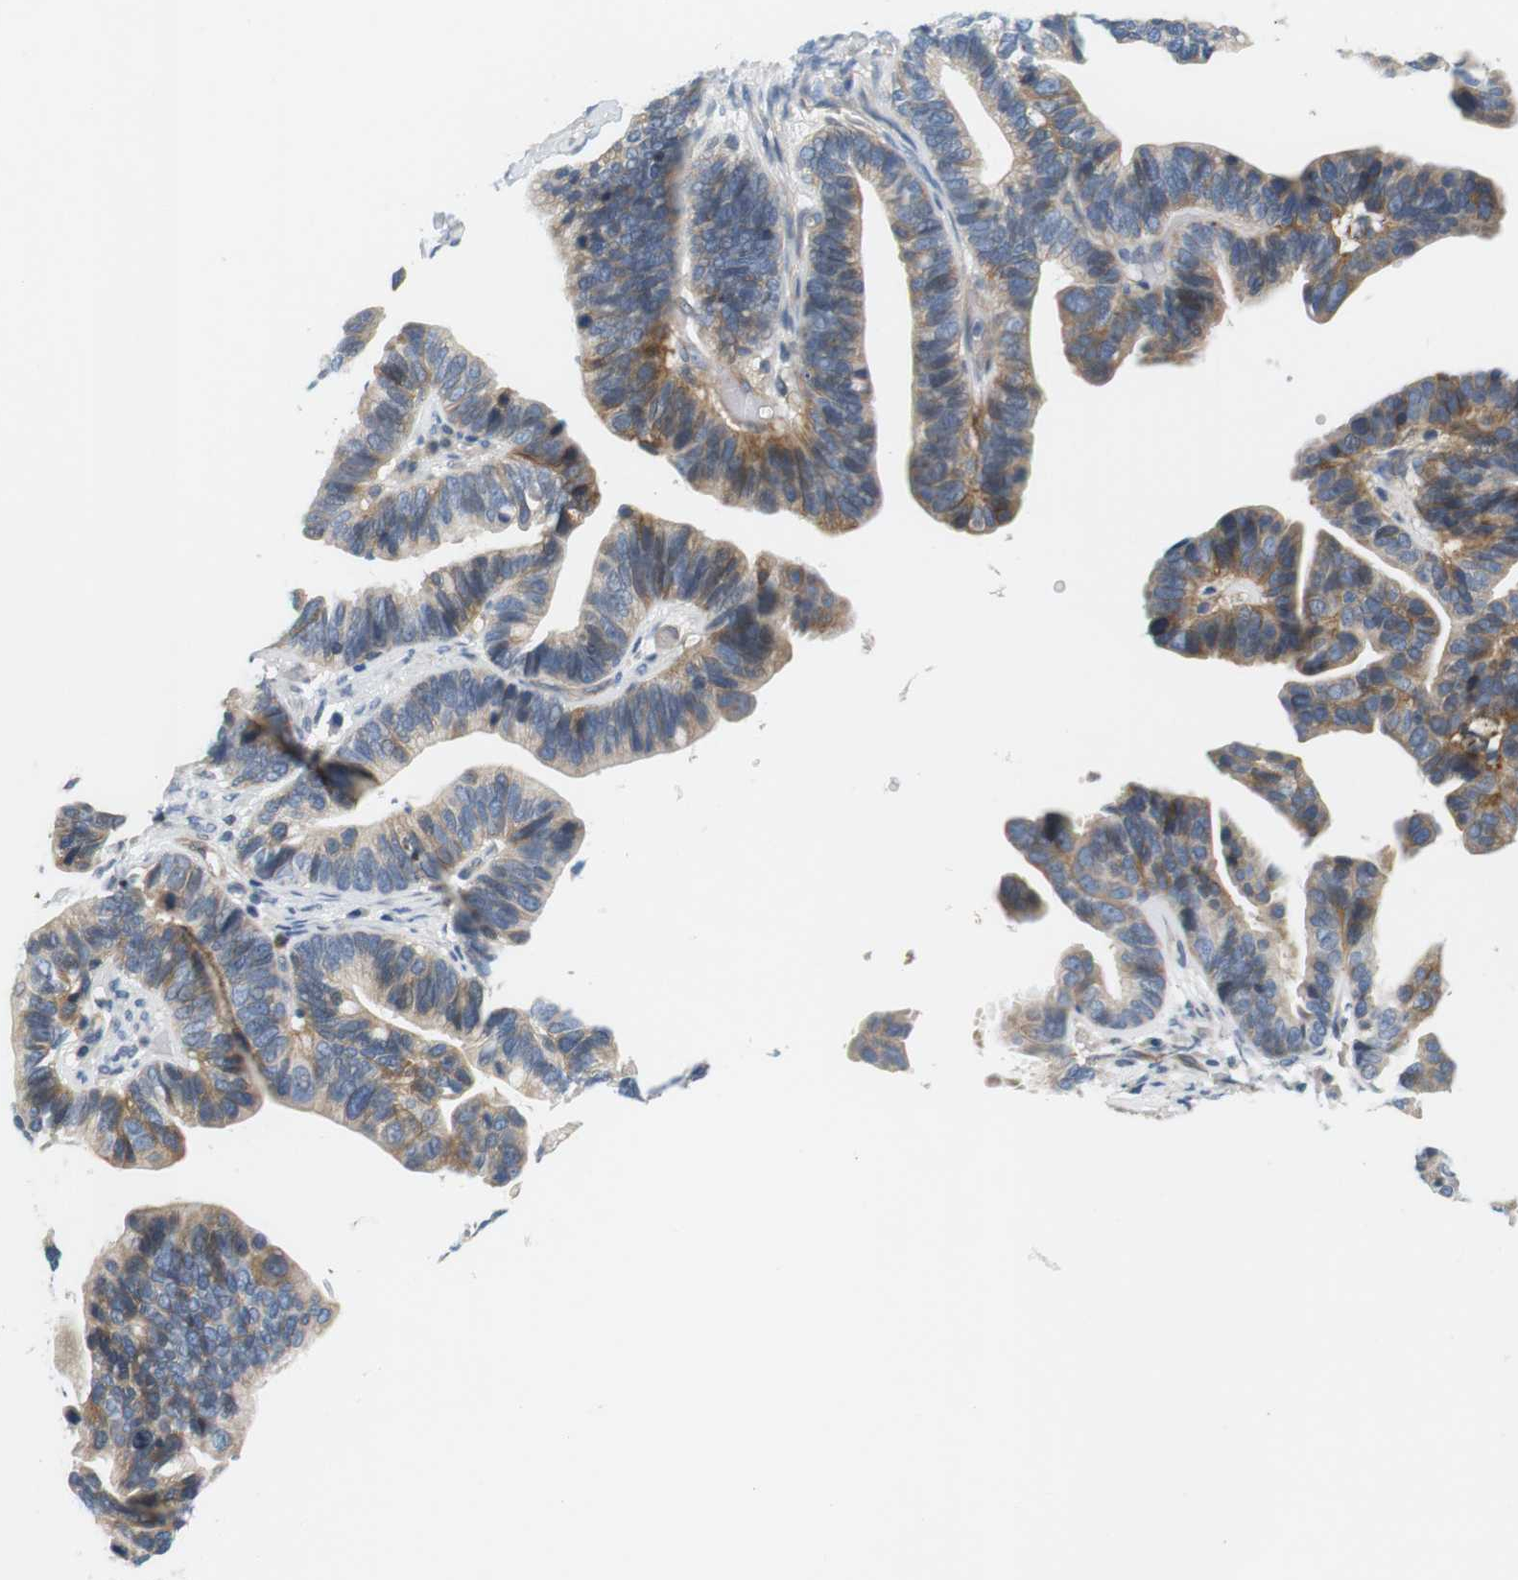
{"staining": {"intensity": "moderate", "quantity": "25%-75%", "location": "cytoplasmic/membranous"}, "tissue": "ovarian cancer", "cell_type": "Tumor cells", "image_type": "cancer", "snomed": [{"axis": "morphology", "description": "Cystadenocarcinoma, serous, NOS"}, {"axis": "topography", "description": "Ovary"}], "caption": "IHC of serous cystadenocarcinoma (ovarian) reveals medium levels of moderate cytoplasmic/membranous positivity in approximately 25%-75% of tumor cells. The protein of interest is shown in brown color, while the nuclei are stained blue.", "gene": "SLC30A1", "patient": {"sex": "female", "age": 56}}